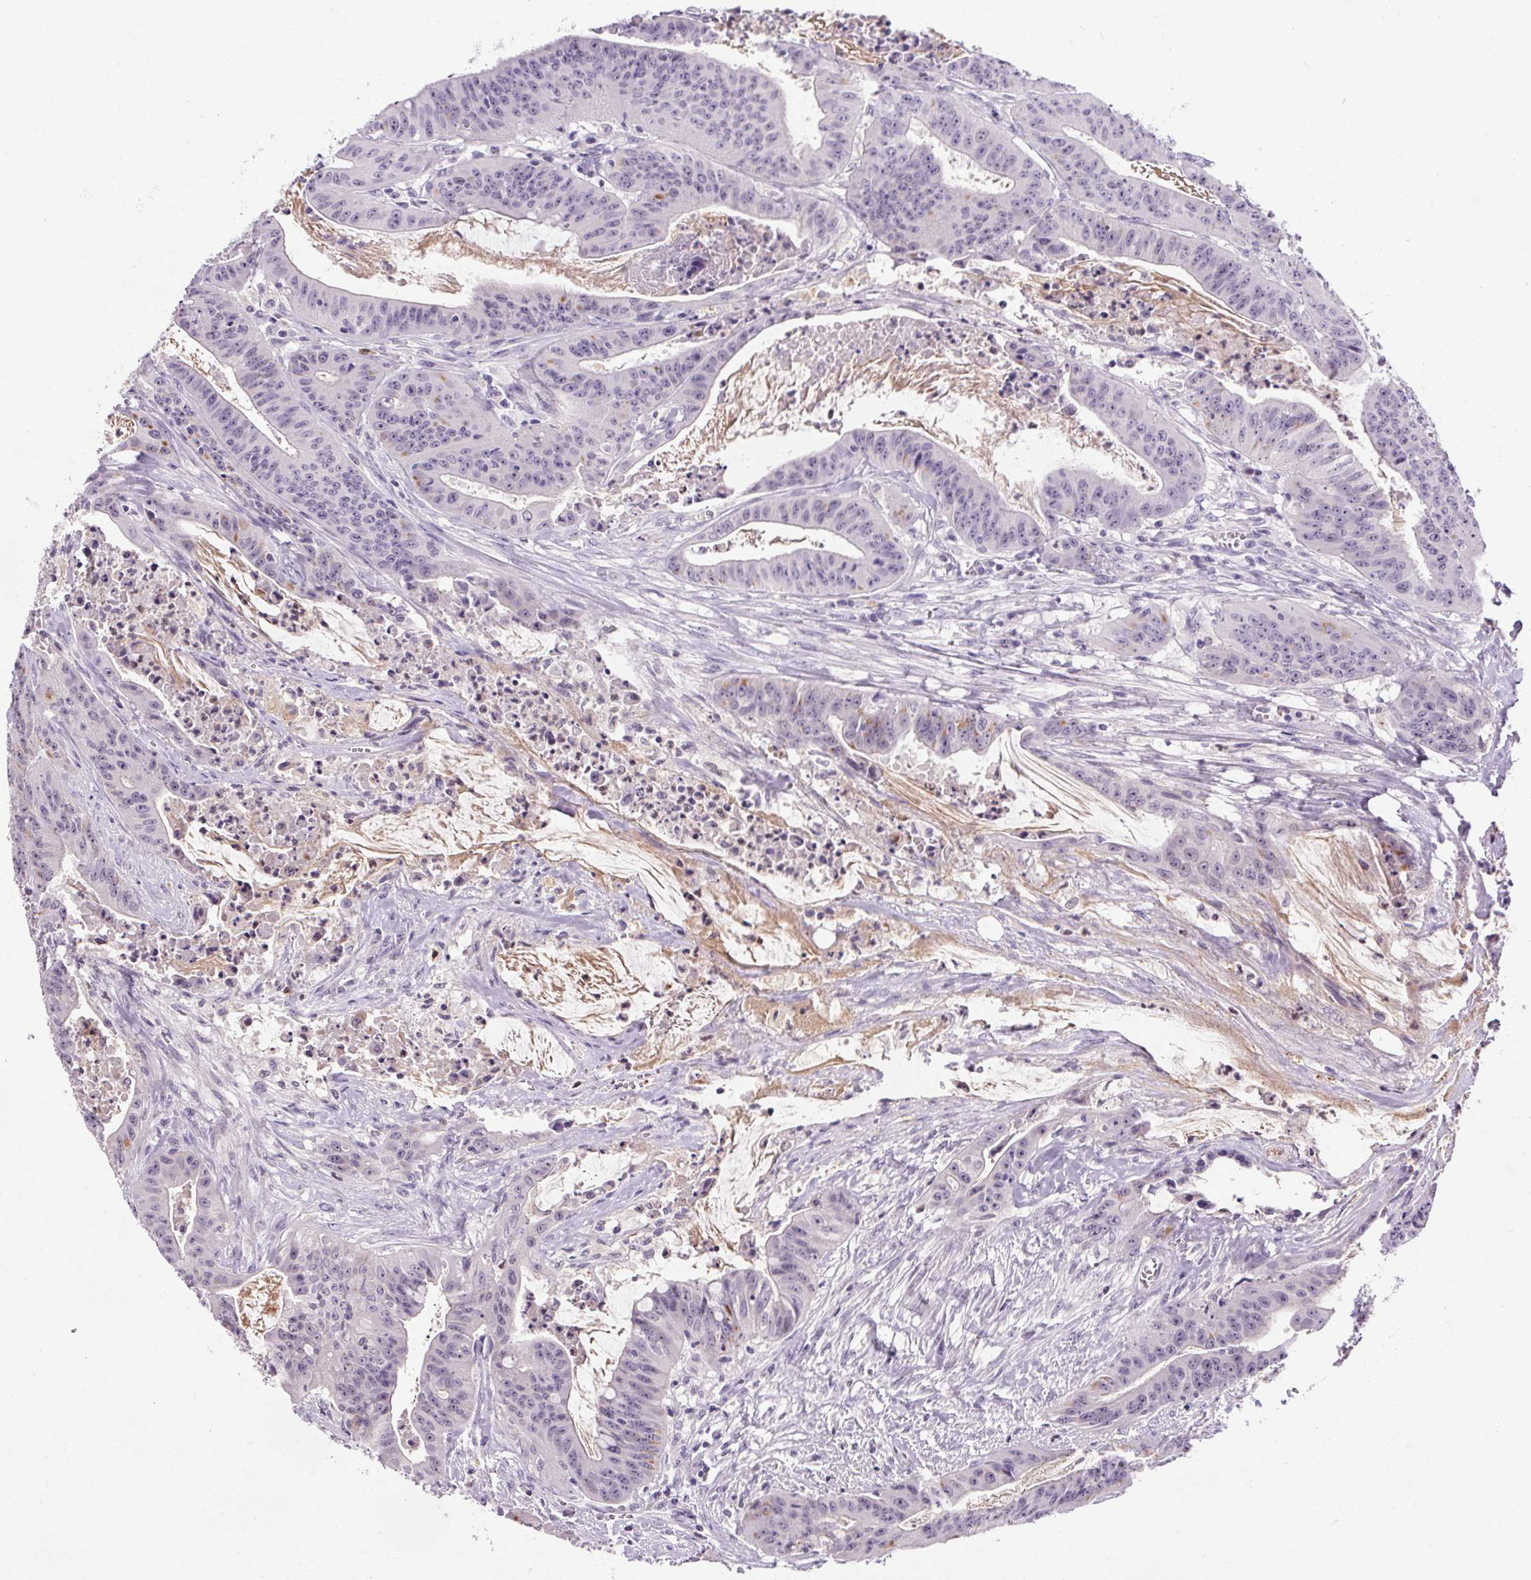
{"staining": {"intensity": "negative", "quantity": "none", "location": "none"}, "tissue": "colorectal cancer", "cell_type": "Tumor cells", "image_type": "cancer", "snomed": [{"axis": "morphology", "description": "Adenocarcinoma, NOS"}, {"axis": "topography", "description": "Colon"}], "caption": "Histopathology image shows no protein expression in tumor cells of colorectal adenocarcinoma tissue. The staining was performed using DAB (3,3'-diaminobenzidine) to visualize the protein expression in brown, while the nuclei were stained in blue with hematoxylin (Magnification: 20x).", "gene": "TMEM240", "patient": {"sex": "male", "age": 33}}